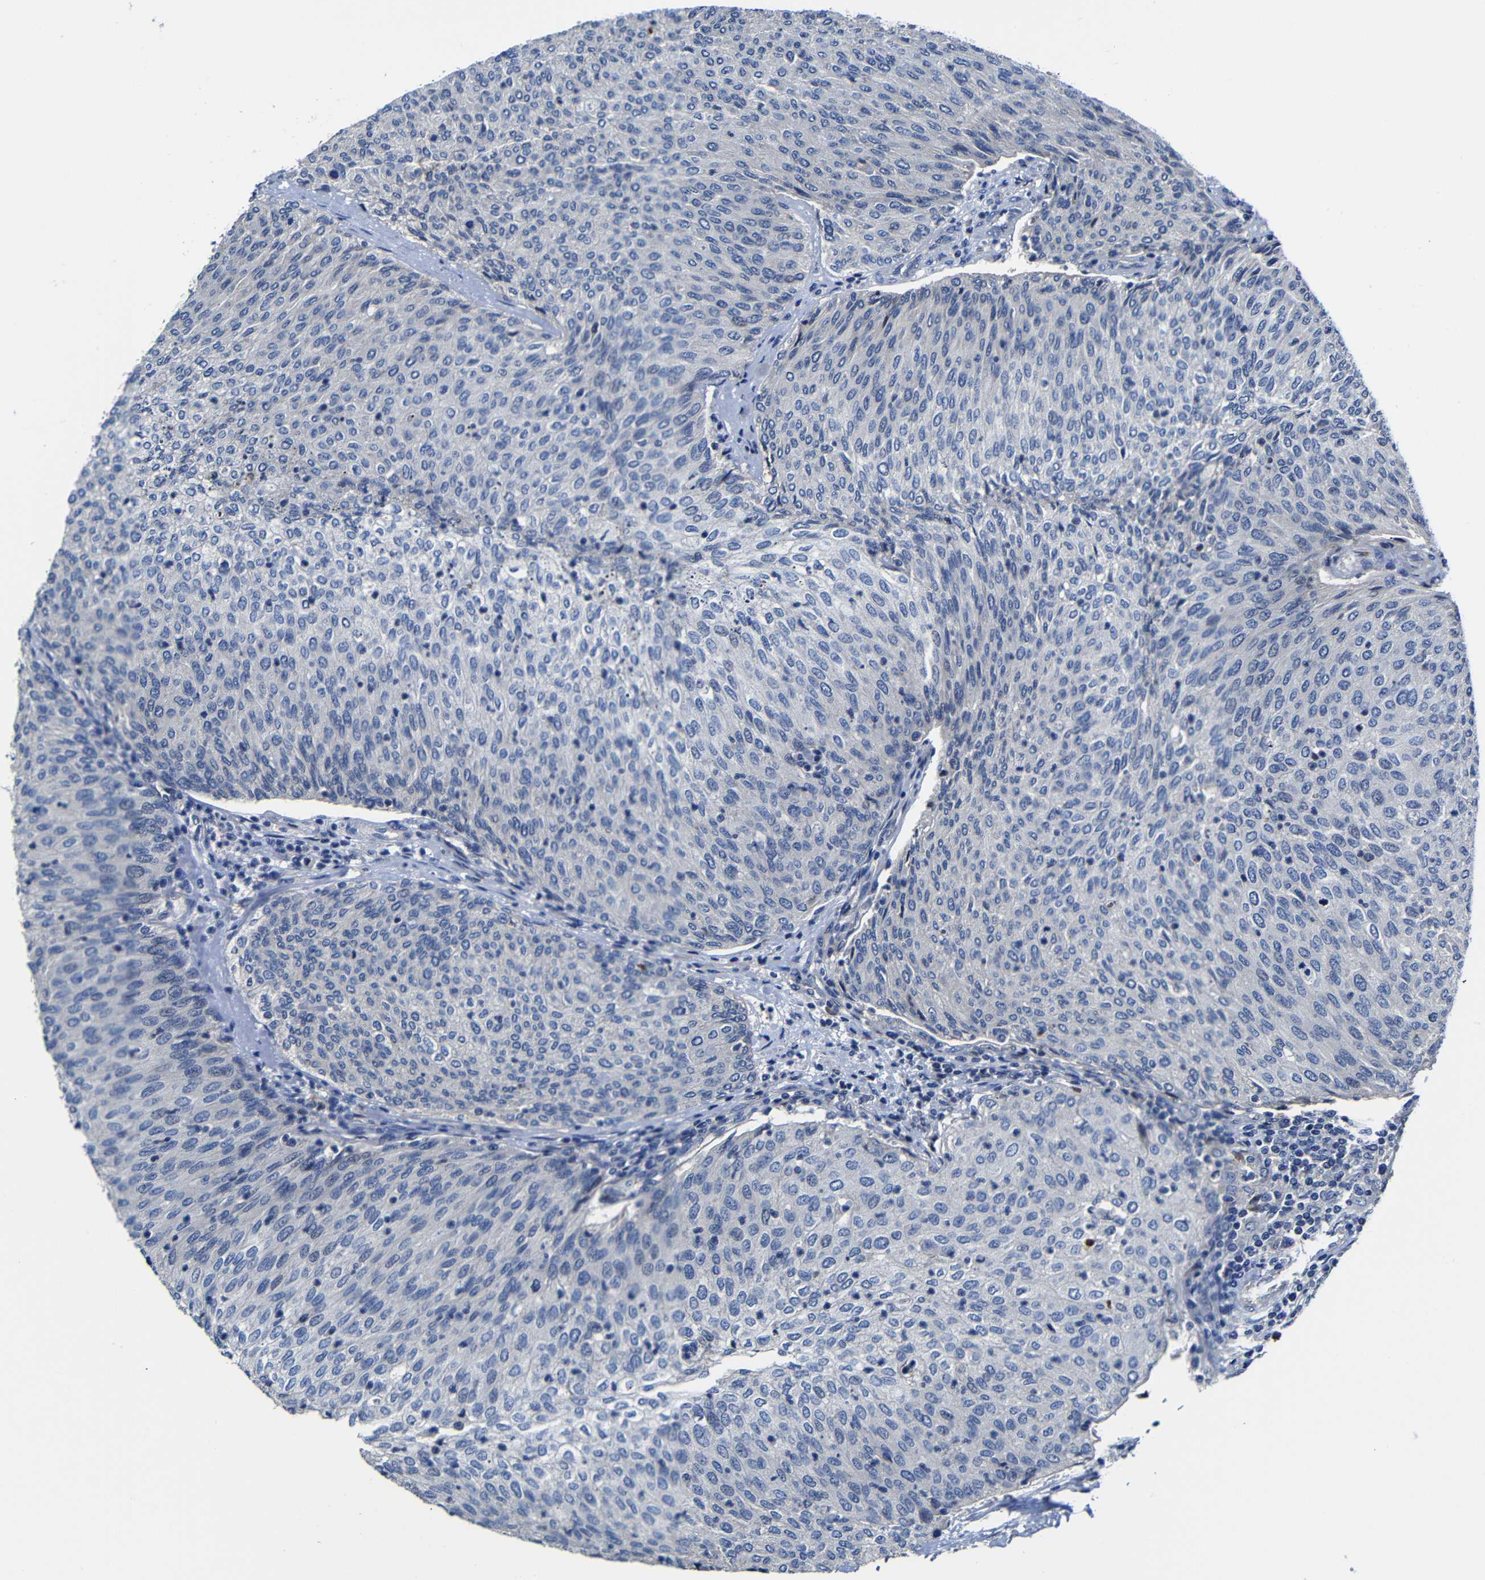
{"staining": {"intensity": "negative", "quantity": "none", "location": "none"}, "tissue": "urothelial cancer", "cell_type": "Tumor cells", "image_type": "cancer", "snomed": [{"axis": "morphology", "description": "Urothelial carcinoma, Low grade"}, {"axis": "topography", "description": "Urinary bladder"}], "caption": "DAB (3,3'-diaminobenzidine) immunohistochemical staining of human low-grade urothelial carcinoma demonstrates no significant staining in tumor cells. (DAB IHC visualized using brightfield microscopy, high magnification).", "gene": "AFDN", "patient": {"sex": "female", "age": 79}}